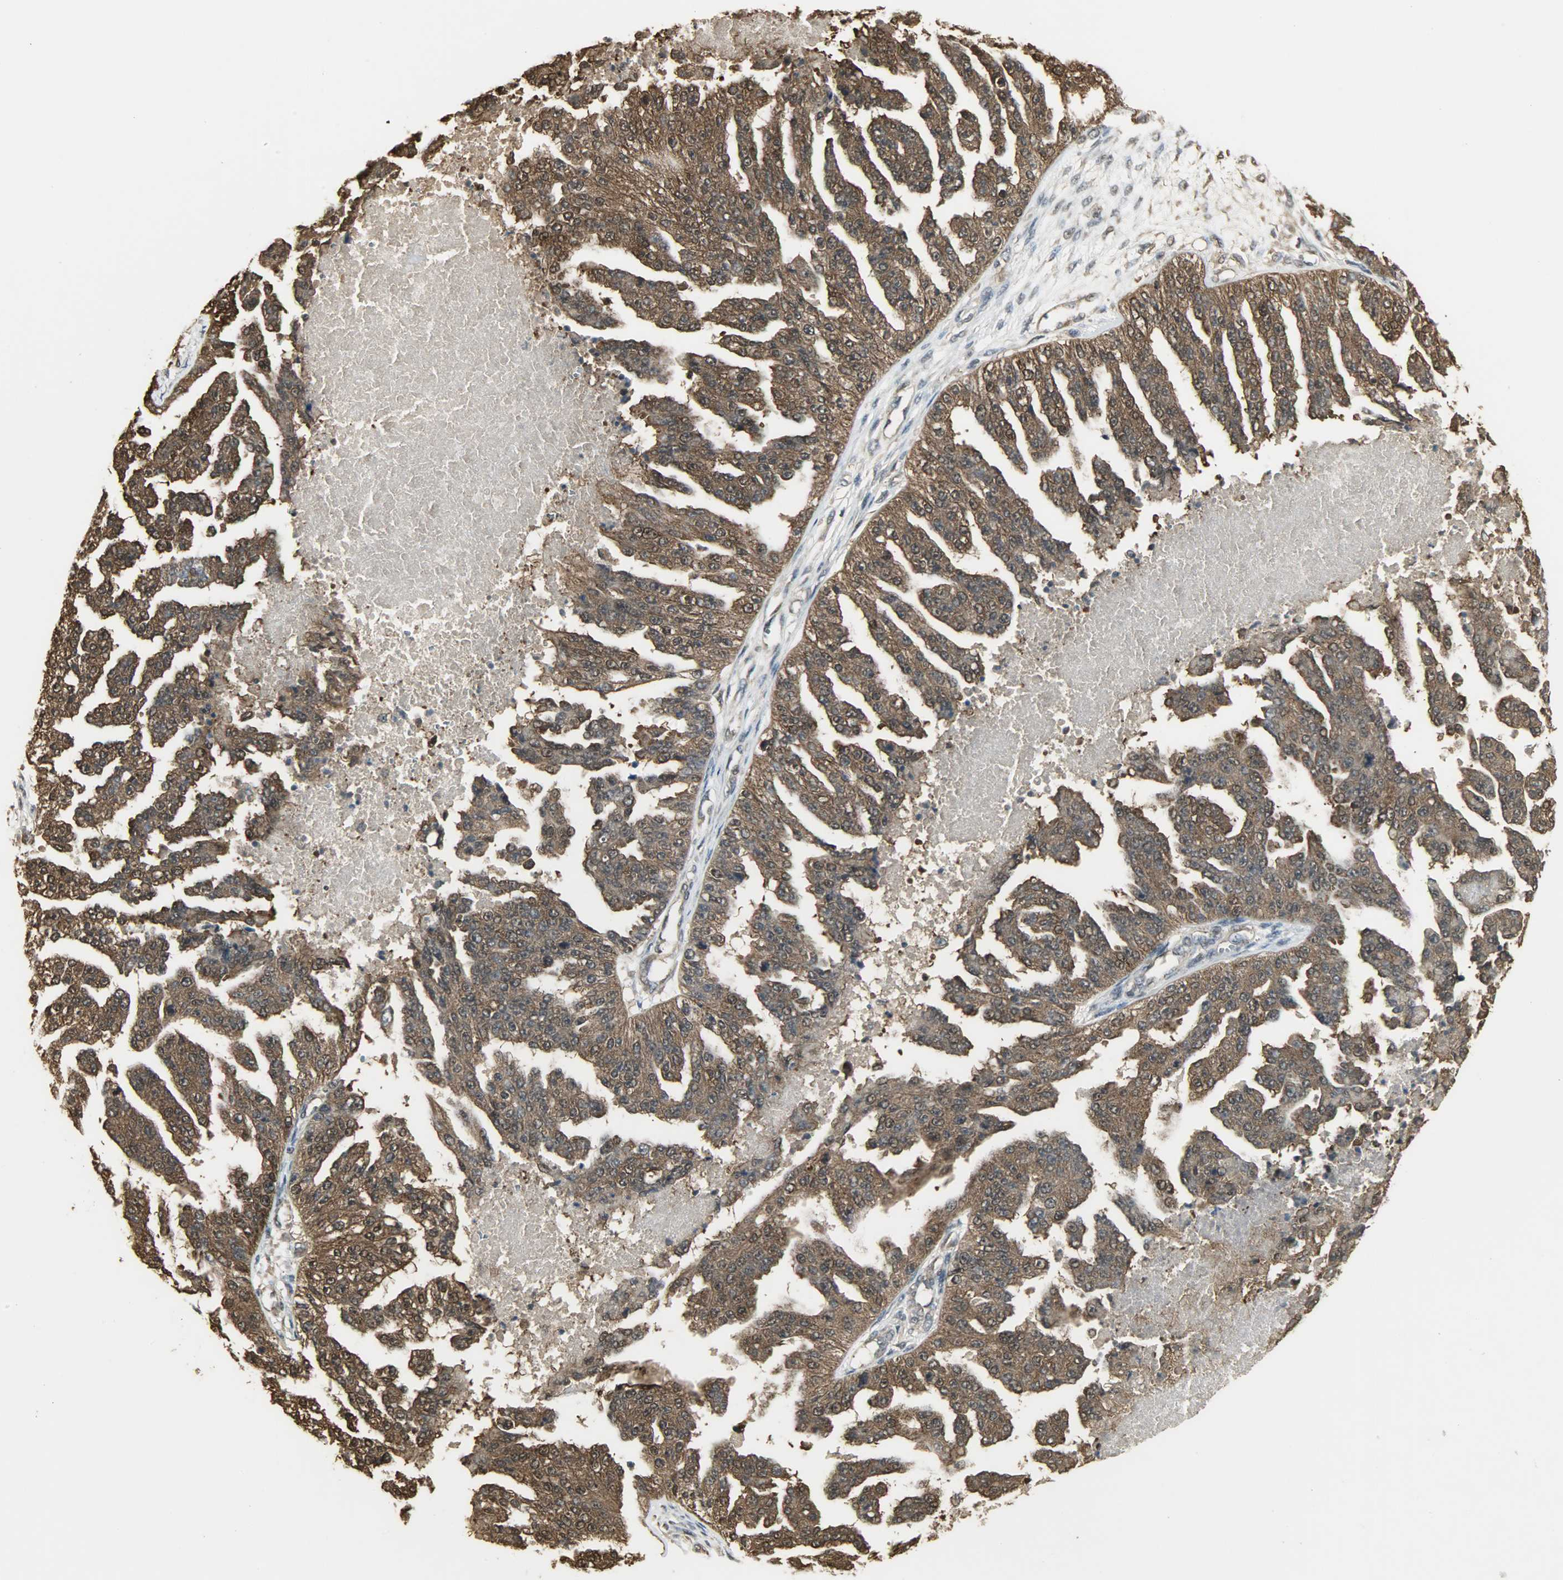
{"staining": {"intensity": "strong", "quantity": ">75%", "location": "cytoplasmic/membranous,nuclear"}, "tissue": "ovarian cancer", "cell_type": "Tumor cells", "image_type": "cancer", "snomed": [{"axis": "morphology", "description": "Cystadenocarcinoma, serous, NOS"}, {"axis": "topography", "description": "Ovary"}], "caption": "This micrograph displays ovarian serous cystadenocarcinoma stained with IHC to label a protein in brown. The cytoplasmic/membranous and nuclear of tumor cells show strong positivity for the protein. Nuclei are counter-stained blue.", "gene": "YWHAZ", "patient": {"sex": "female", "age": 58}}